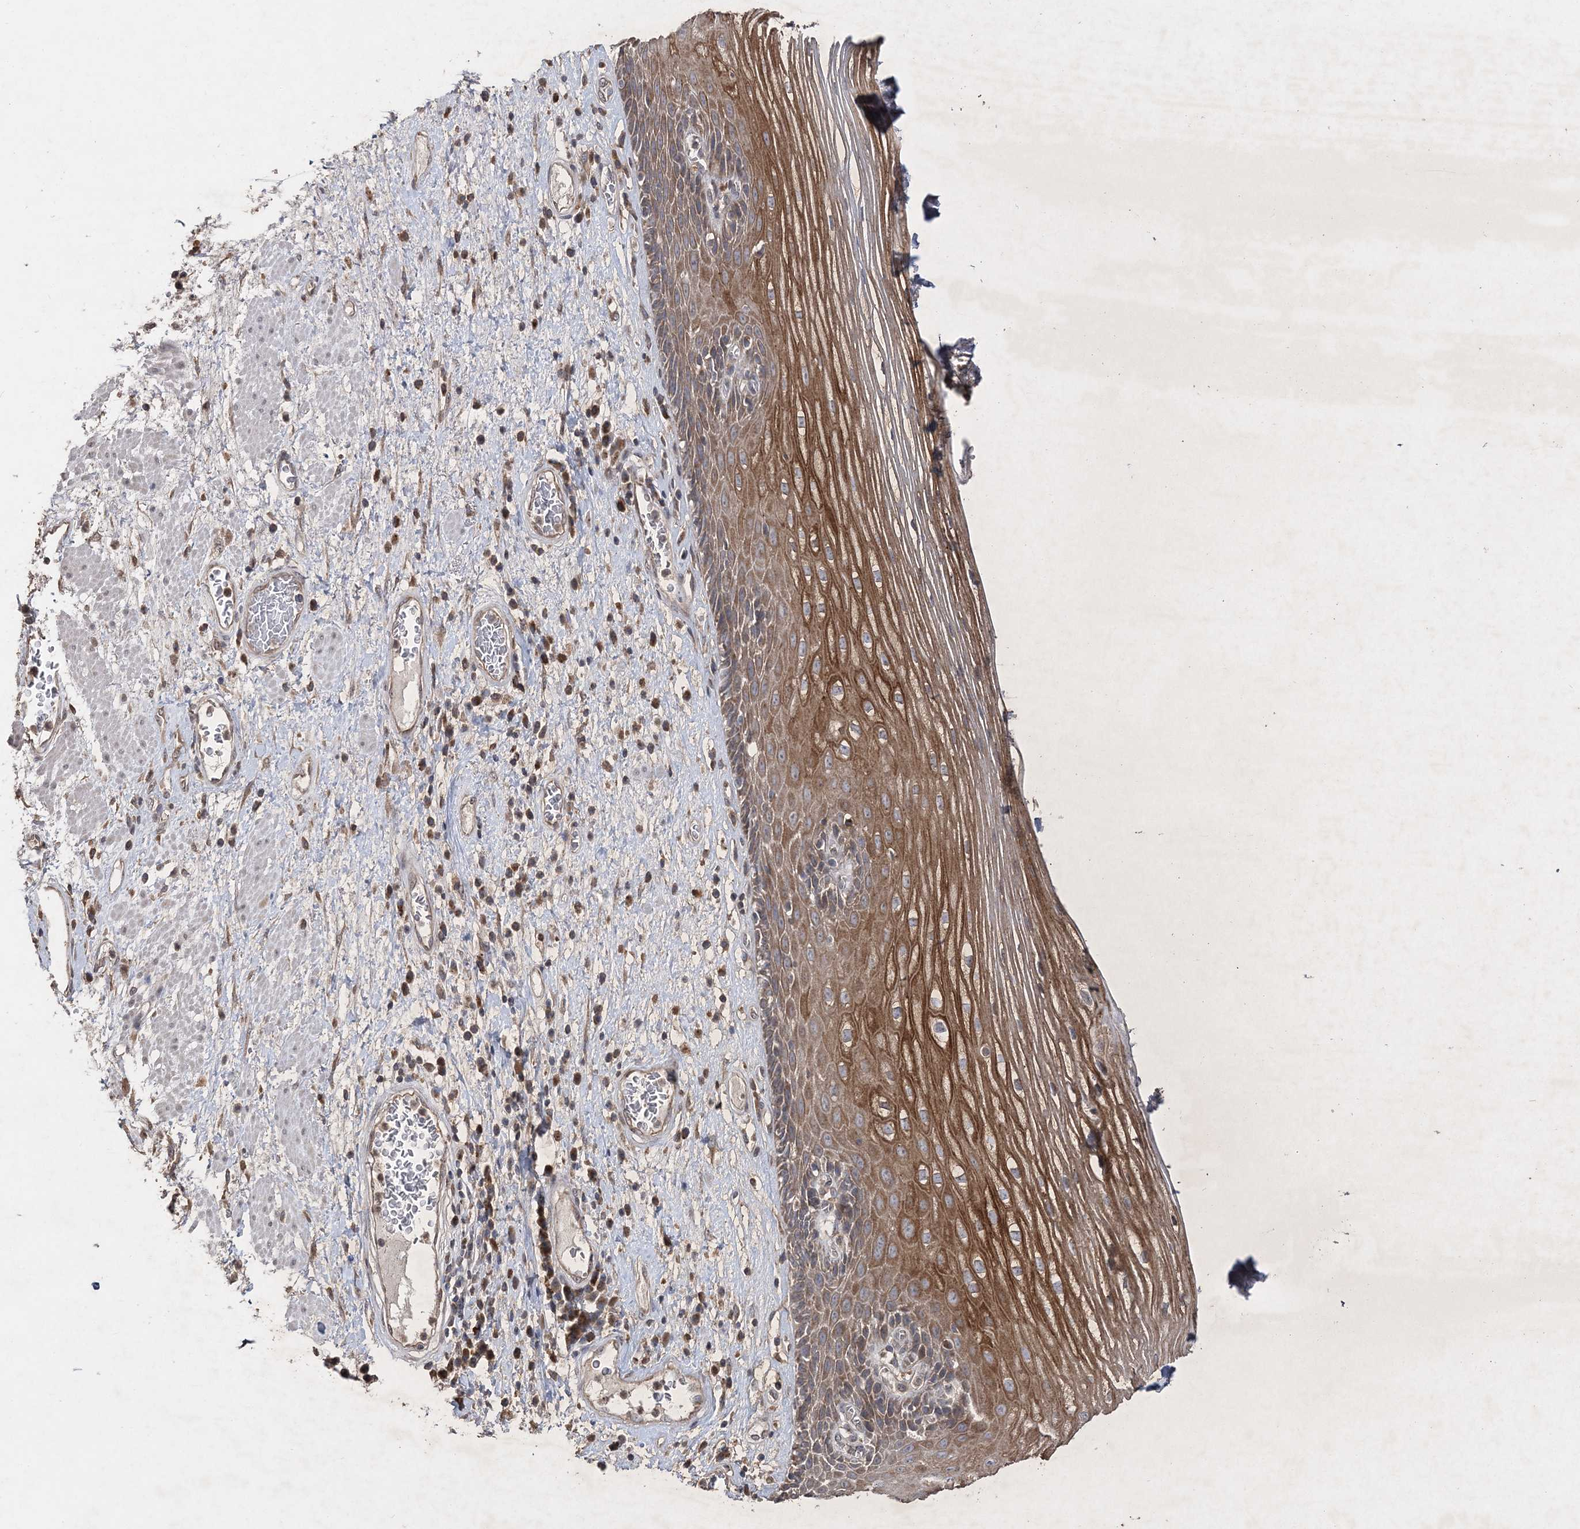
{"staining": {"intensity": "strong", "quantity": ">75%", "location": "cytoplasmic/membranous"}, "tissue": "esophagus", "cell_type": "Squamous epithelial cells", "image_type": "normal", "snomed": [{"axis": "morphology", "description": "Normal tissue, NOS"}, {"axis": "morphology", "description": "Adenocarcinoma, NOS"}, {"axis": "topography", "description": "Esophagus"}], "caption": "Squamous epithelial cells show high levels of strong cytoplasmic/membranous expression in about >75% of cells in normal human esophagus.", "gene": "RAB14", "patient": {"sex": "male", "age": 62}}